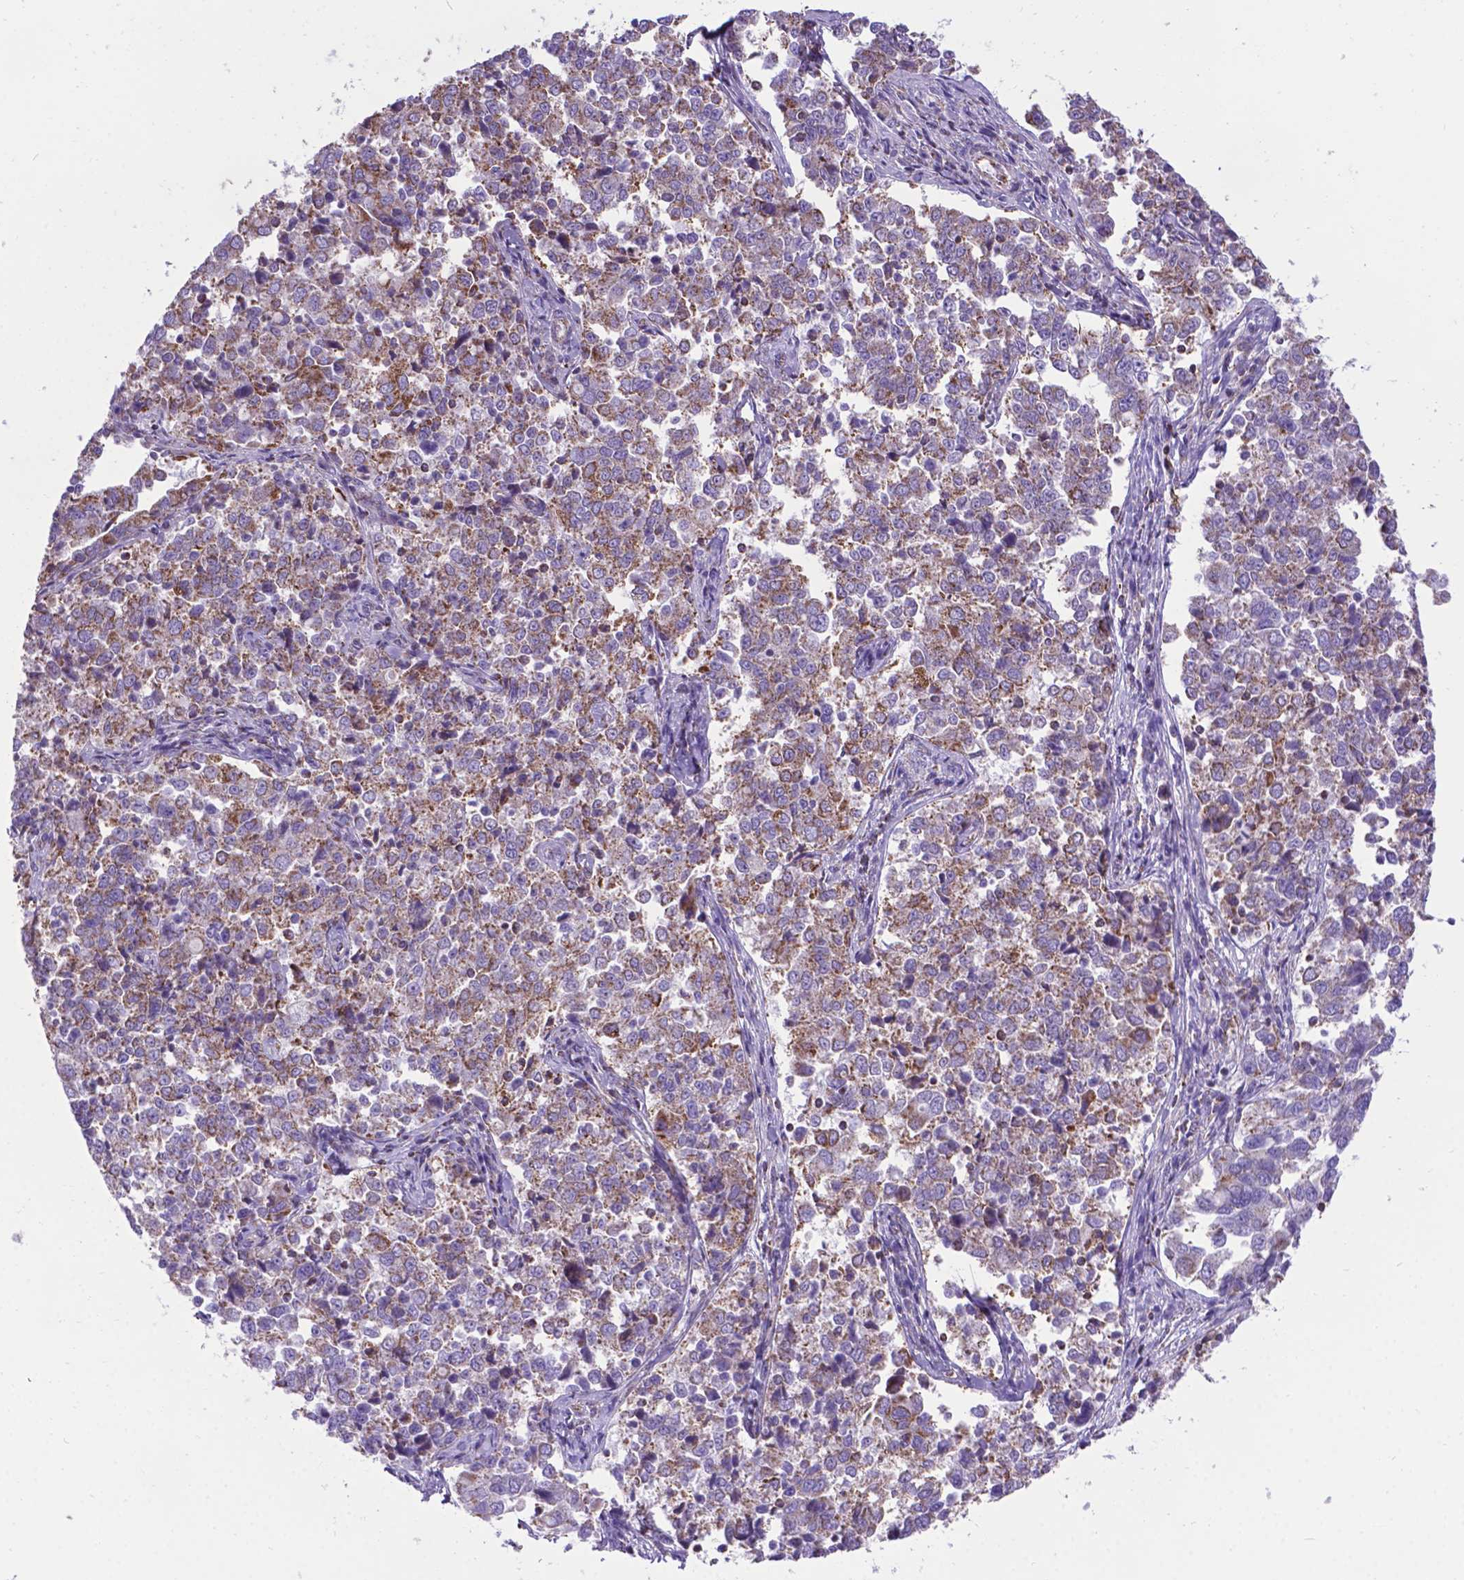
{"staining": {"intensity": "moderate", "quantity": "25%-75%", "location": "cytoplasmic/membranous"}, "tissue": "endometrial cancer", "cell_type": "Tumor cells", "image_type": "cancer", "snomed": [{"axis": "morphology", "description": "Adenocarcinoma, NOS"}, {"axis": "topography", "description": "Endometrium"}], "caption": "About 25%-75% of tumor cells in human endometrial adenocarcinoma exhibit moderate cytoplasmic/membranous protein staining as visualized by brown immunohistochemical staining.", "gene": "POU3F3", "patient": {"sex": "female", "age": 43}}